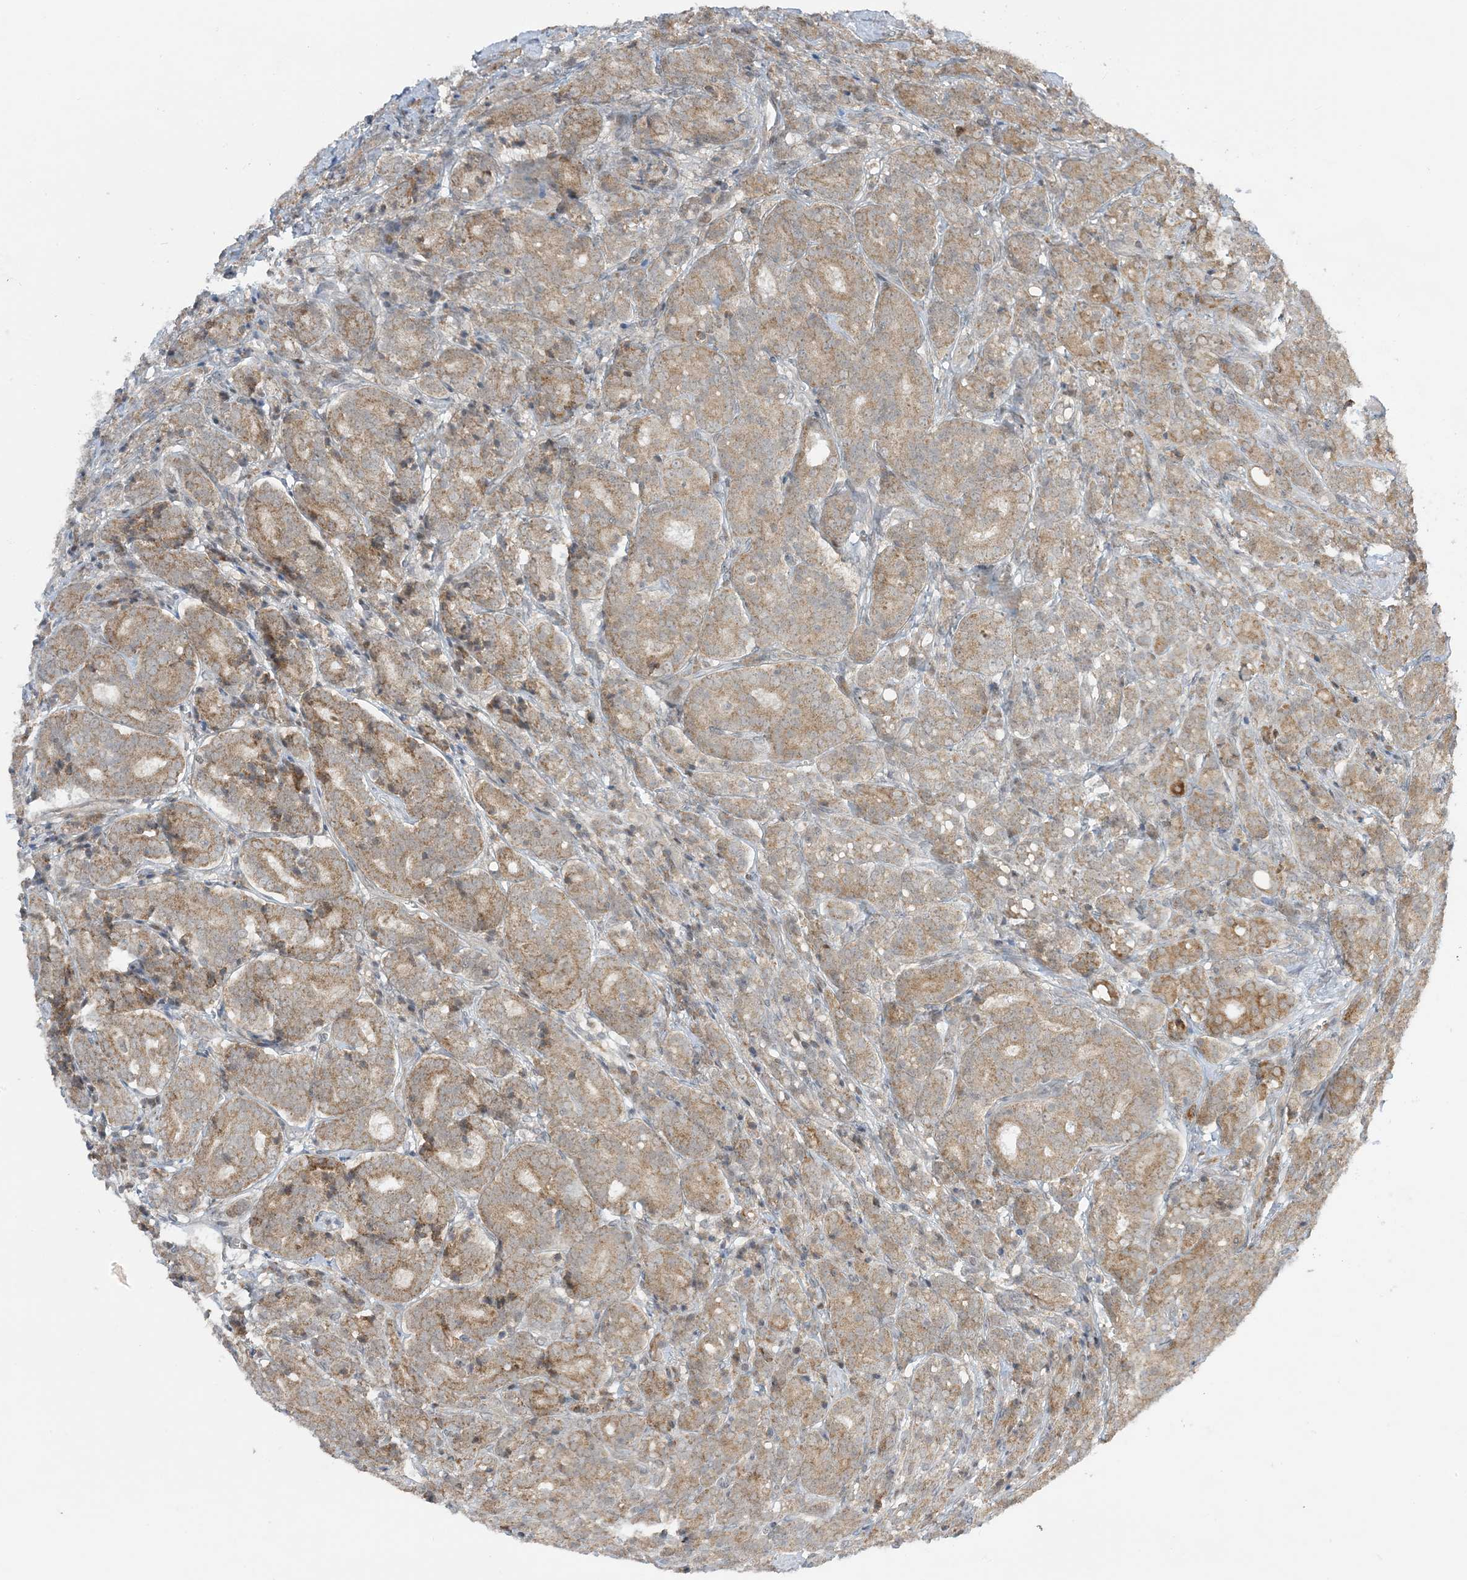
{"staining": {"intensity": "moderate", "quantity": "25%-75%", "location": "cytoplasmic/membranous"}, "tissue": "prostate cancer", "cell_type": "Tumor cells", "image_type": "cancer", "snomed": [{"axis": "morphology", "description": "Adenocarcinoma, High grade"}, {"axis": "topography", "description": "Prostate"}], "caption": "A brown stain highlights moderate cytoplasmic/membranous staining of a protein in human high-grade adenocarcinoma (prostate) tumor cells. The staining was performed using DAB, with brown indicating positive protein expression. Nuclei are stained blue with hematoxylin.", "gene": "PHLDB2", "patient": {"sex": "male", "age": 62}}